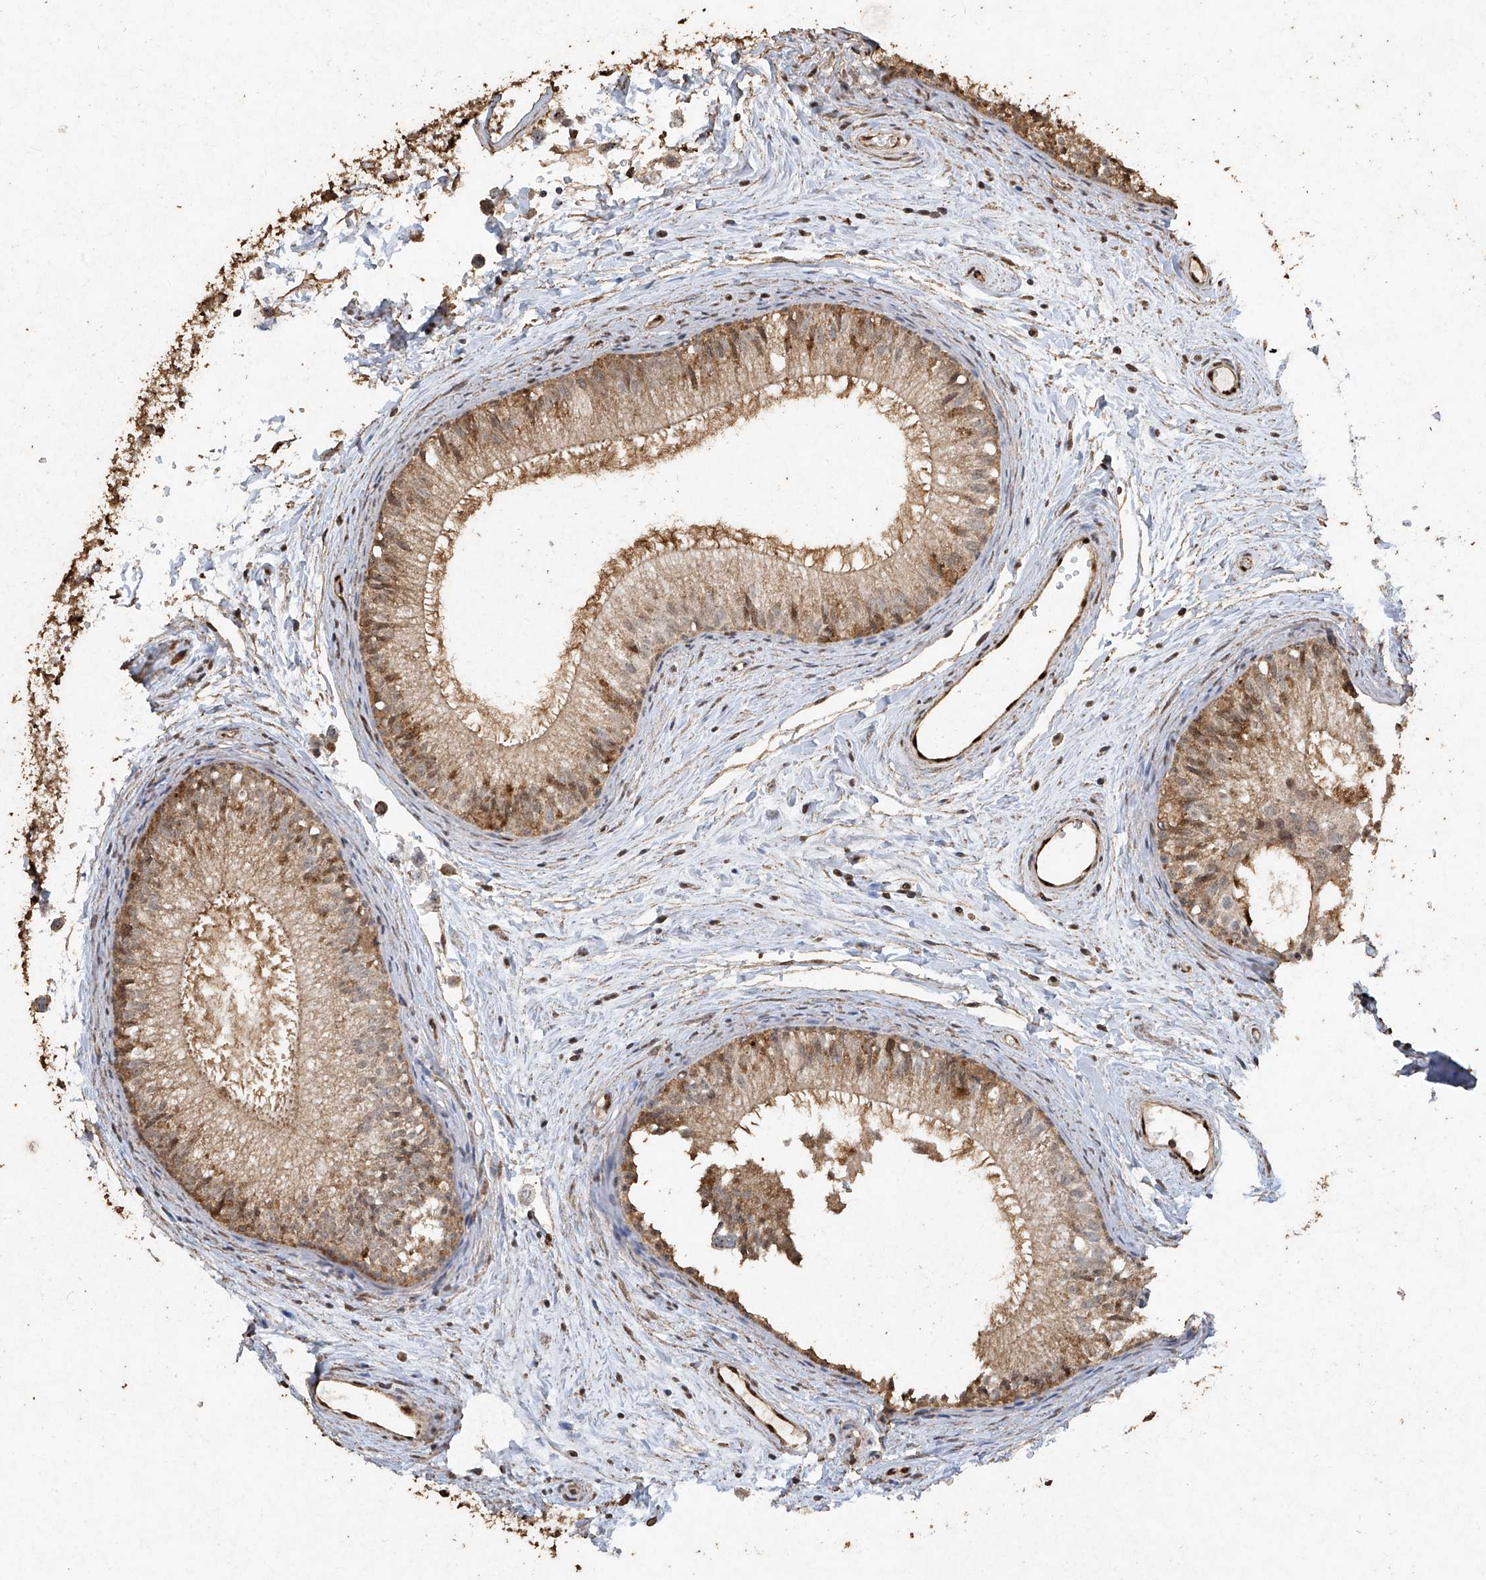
{"staining": {"intensity": "moderate", "quantity": ">75%", "location": "cytoplasmic/membranous"}, "tissue": "epididymis", "cell_type": "Glandular cells", "image_type": "normal", "snomed": [{"axis": "morphology", "description": "Normal tissue, NOS"}, {"axis": "topography", "description": "Epididymis"}], "caption": "High-power microscopy captured an IHC histopathology image of normal epididymis, revealing moderate cytoplasmic/membranous expression in approximately >75% of glandular cells.", "gene": "ERBB3", "patient": {"sex": "male", "age": 34}}